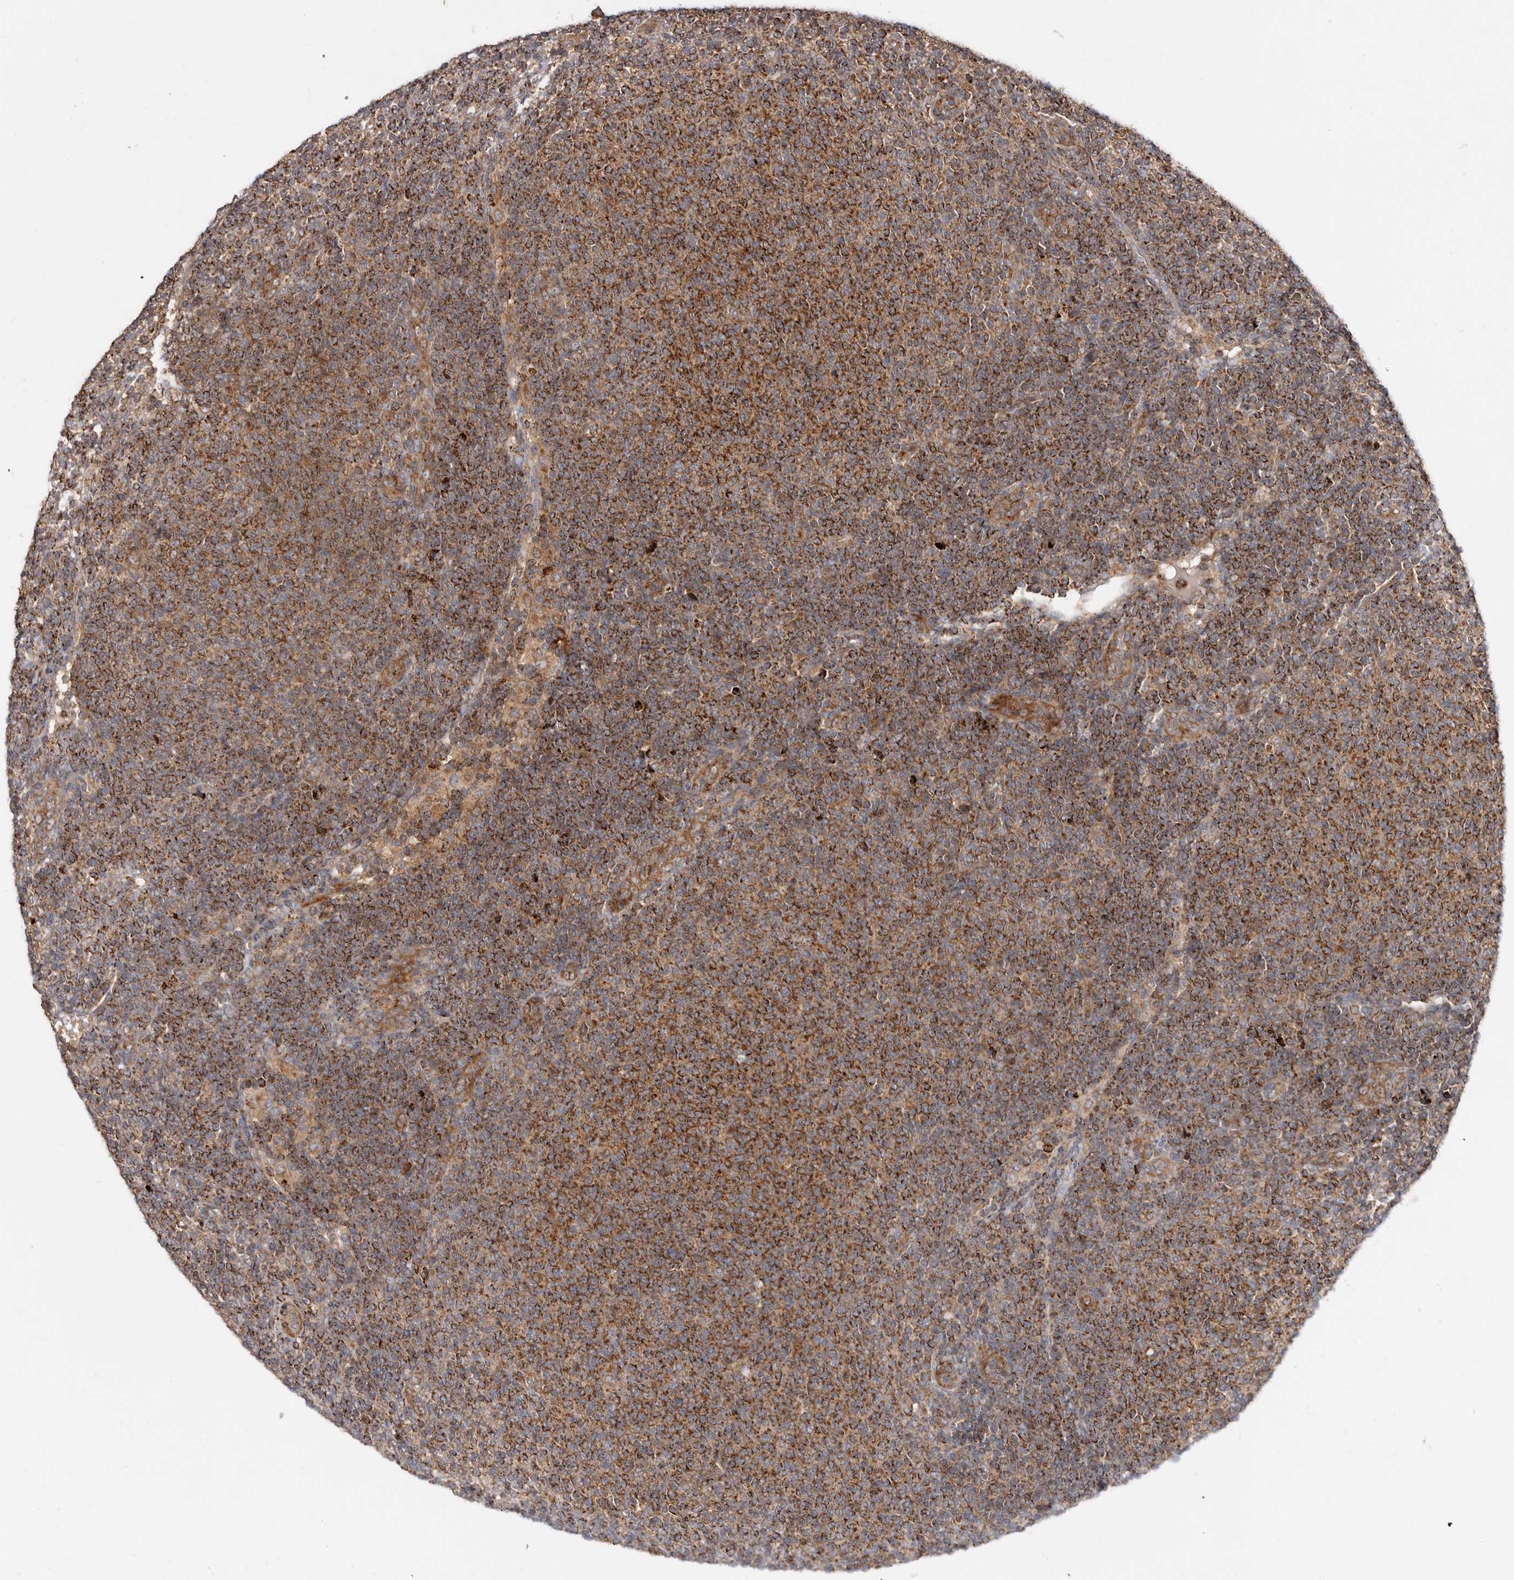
{"staining": {"intensity": "moderate", "quantity": ">75%", "location": "cytoplasmic/membranous"}, "tissue": "lymphoma", "cell_type": "Tumor cells", "image_type": "cancer", "snomed": [{"axis": "morphology", "description": "Malignant lymphoma, non-Hodgkin's type, Low grade"}, {"axis": "topography", "description": "Lymph node"}], "caption": "This image demonstrates lymphoma stained with IHC to label a protein in brown. The cytoplasmic/membranous of tumor cells show moderate positivity for the protein. Nuclei are counter-stained blue.", "gene": "GOT1L1", "patient": {"sex": "male", "age": 66}}